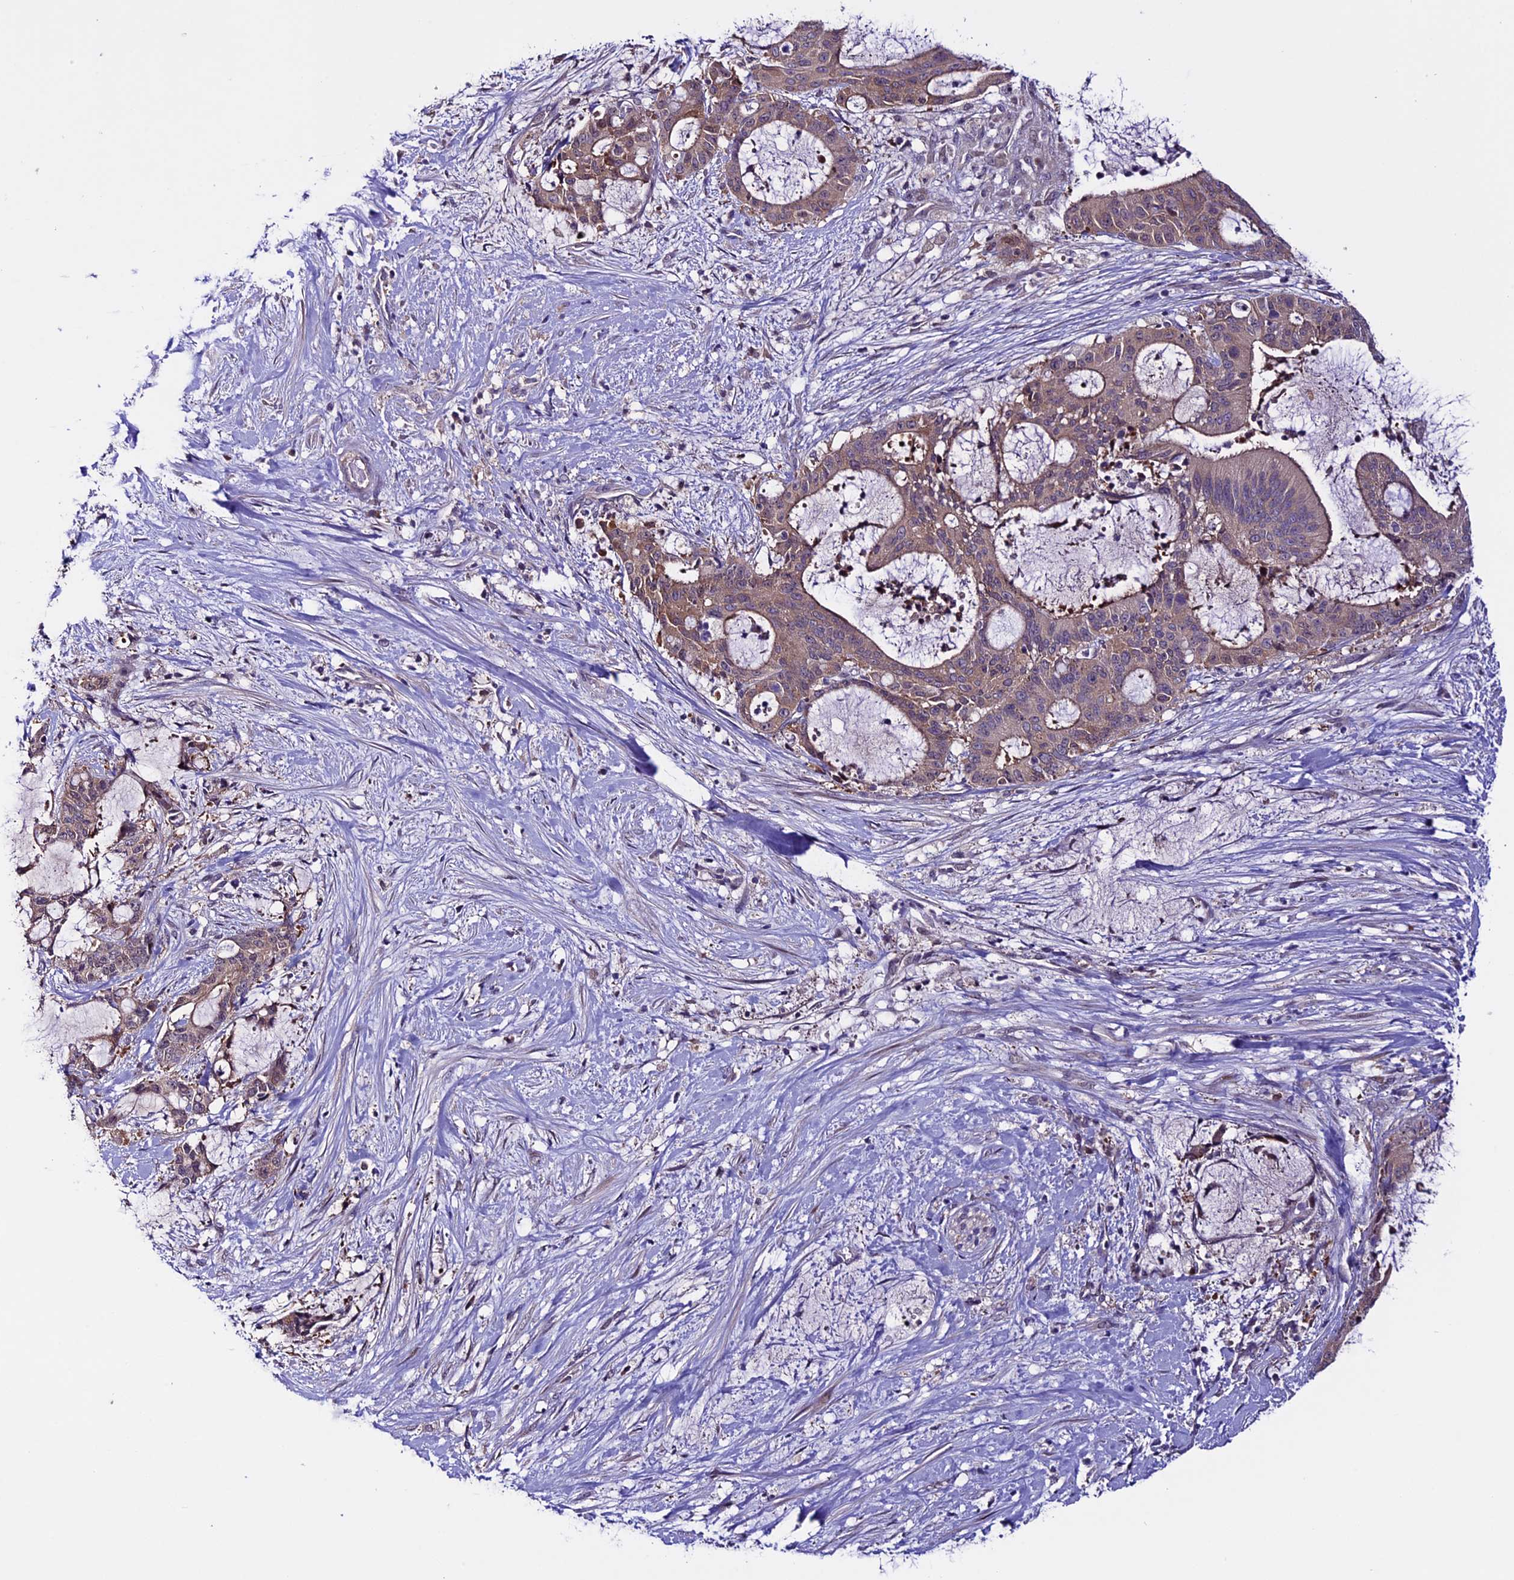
{"staining": {"intensity": "weak", "quantity": ">75%", "location": "cytoplasmic/membranous"}, "tissue": "liver cancer", "cell_type": "Tumor cells", "image_type": "cancer", "snomed": [{"axis": "morphology", "description": "Normal tissue, NOS"}, {"axis": "morphology", "description": "Cholangiocarcinoma"}, {"axis": "topography", "description": "Liver"}, {"axis": "topography", "description": "Peripheral nerve tissue"}], "caption": "The immunohistochemical stain highlights weak cytoplasmic/membranous positivity in tumor cells of cholangiocarcinoma (liver) tissue. (DAB IHC, brown staining for protein, blue staining for nuclei).", "gene": "XKR7", "patient": {"sex": "female", "age": 73}}